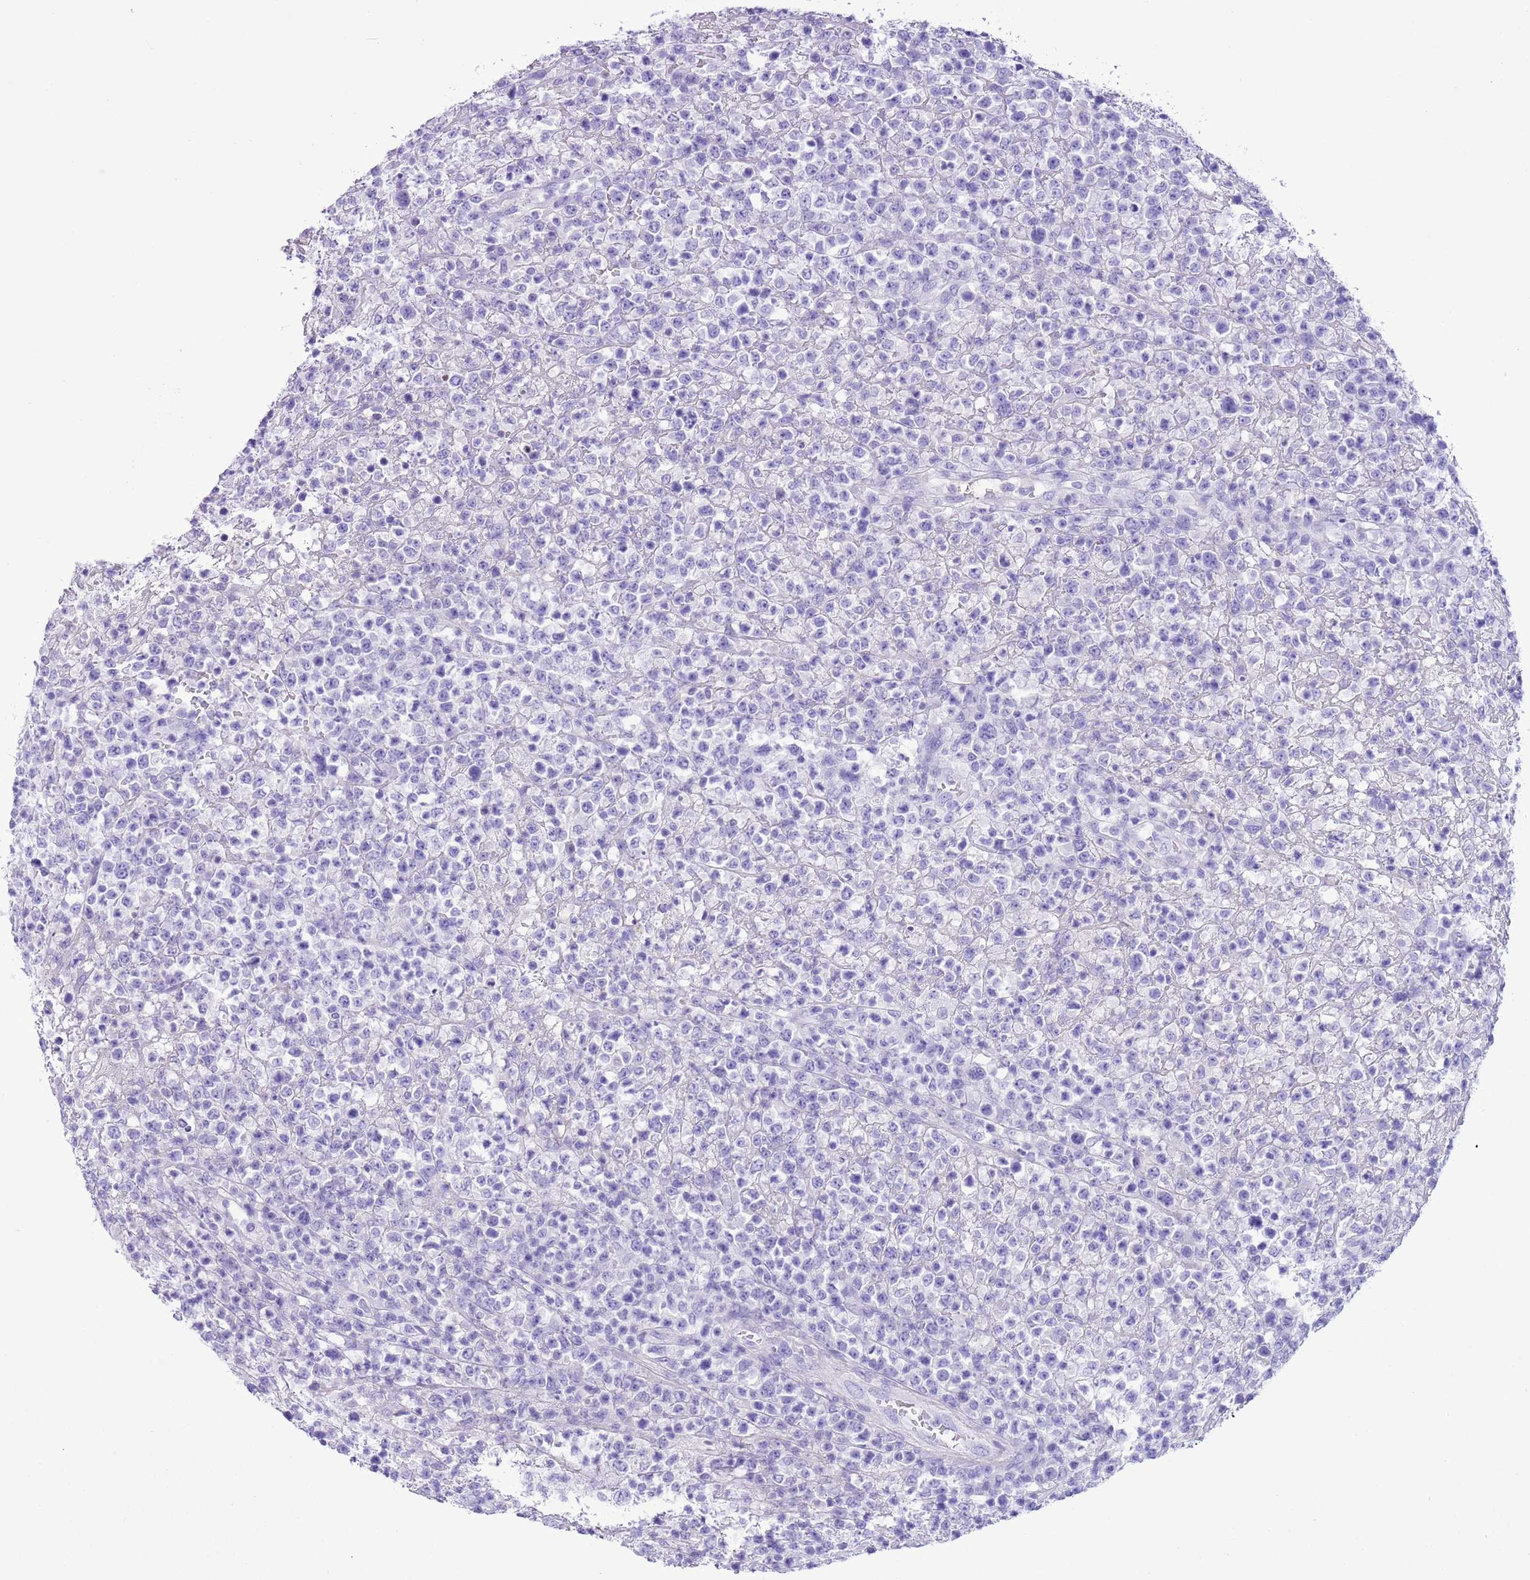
{"staining": {"intensity": "negative", "quantity": "none", "location": "none"}, "tissue": "lymphoma", "cell_type": "Tumor cells", "image_type": "cancer", "snomed": [{"axis": "morphology", "description": "Malignant lymphoma, non-Hodgkin's type, High grade"}, {"axis": "topography", "description": "Colon"}], "caption": "This is an IHC image of lymphoma. There is no positivity in tumor cells.", "gene": "TBC1D10B", "patient": {"sex": "female", "age": 53}}